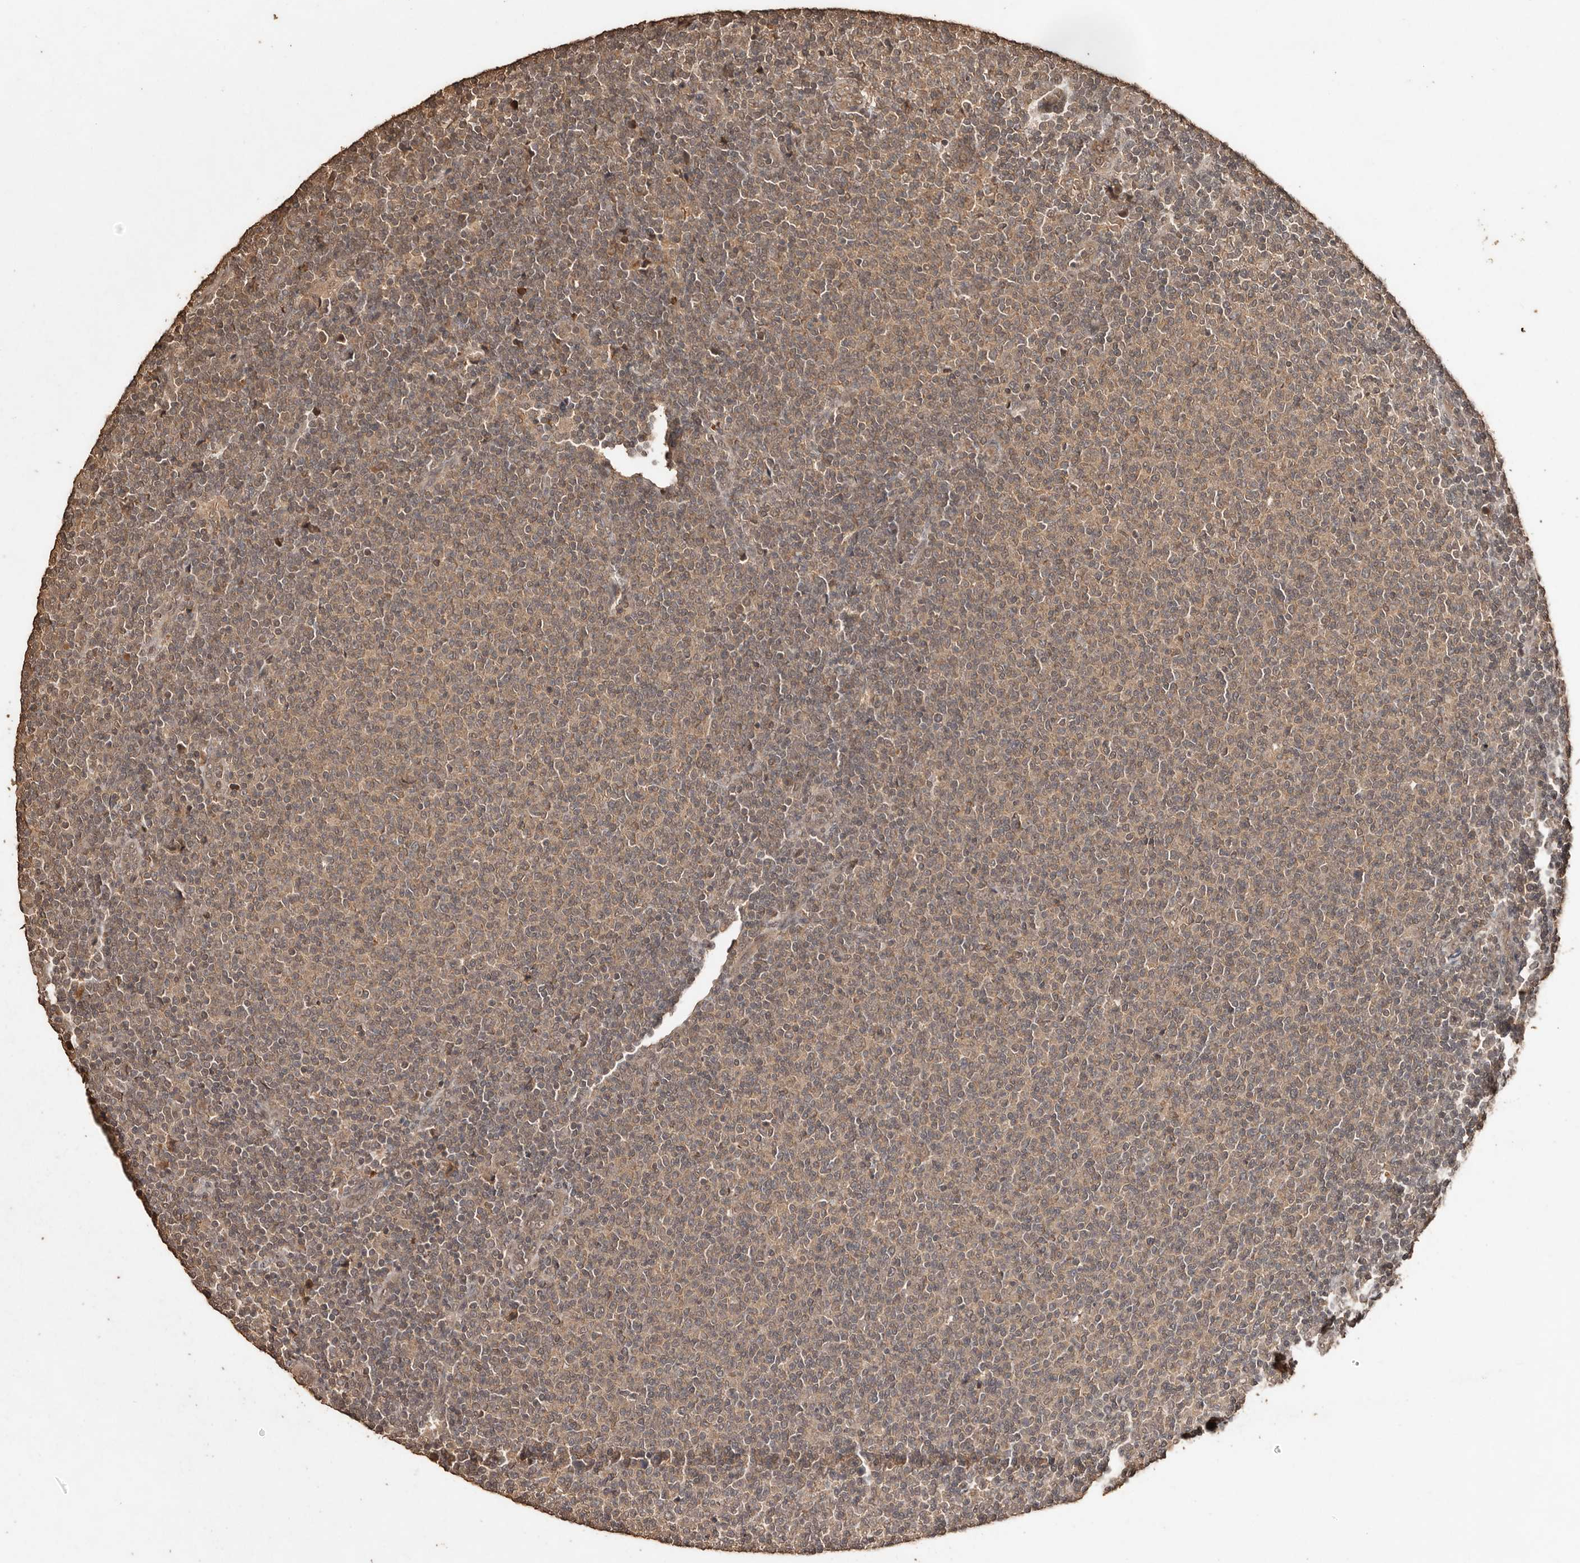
{"staining": {"intensity": "moderate", "quantity": ">75%", "location": "cytoplasmic/membranous"}, "tissue": "lymphoma", "cell_type": "Tumor cells", "image_type": "cancer", "snomed": [{"axis": "morphology", "description": "Malignant lymphoma, non-Hodgkin's type, Low grade"}, {"axis": "topography", "description": "Lymph node"}], "caption": "Immunohistochemistry of lymphoma exhibits medium levels of moderate cytoplasmic/membranous expression in about >75% of tumor cells. The protein is shown in brown color, while the nuclei are stained blue.", "gene": "PKDCC", "patient": {"sex": "male", "age": 66}}